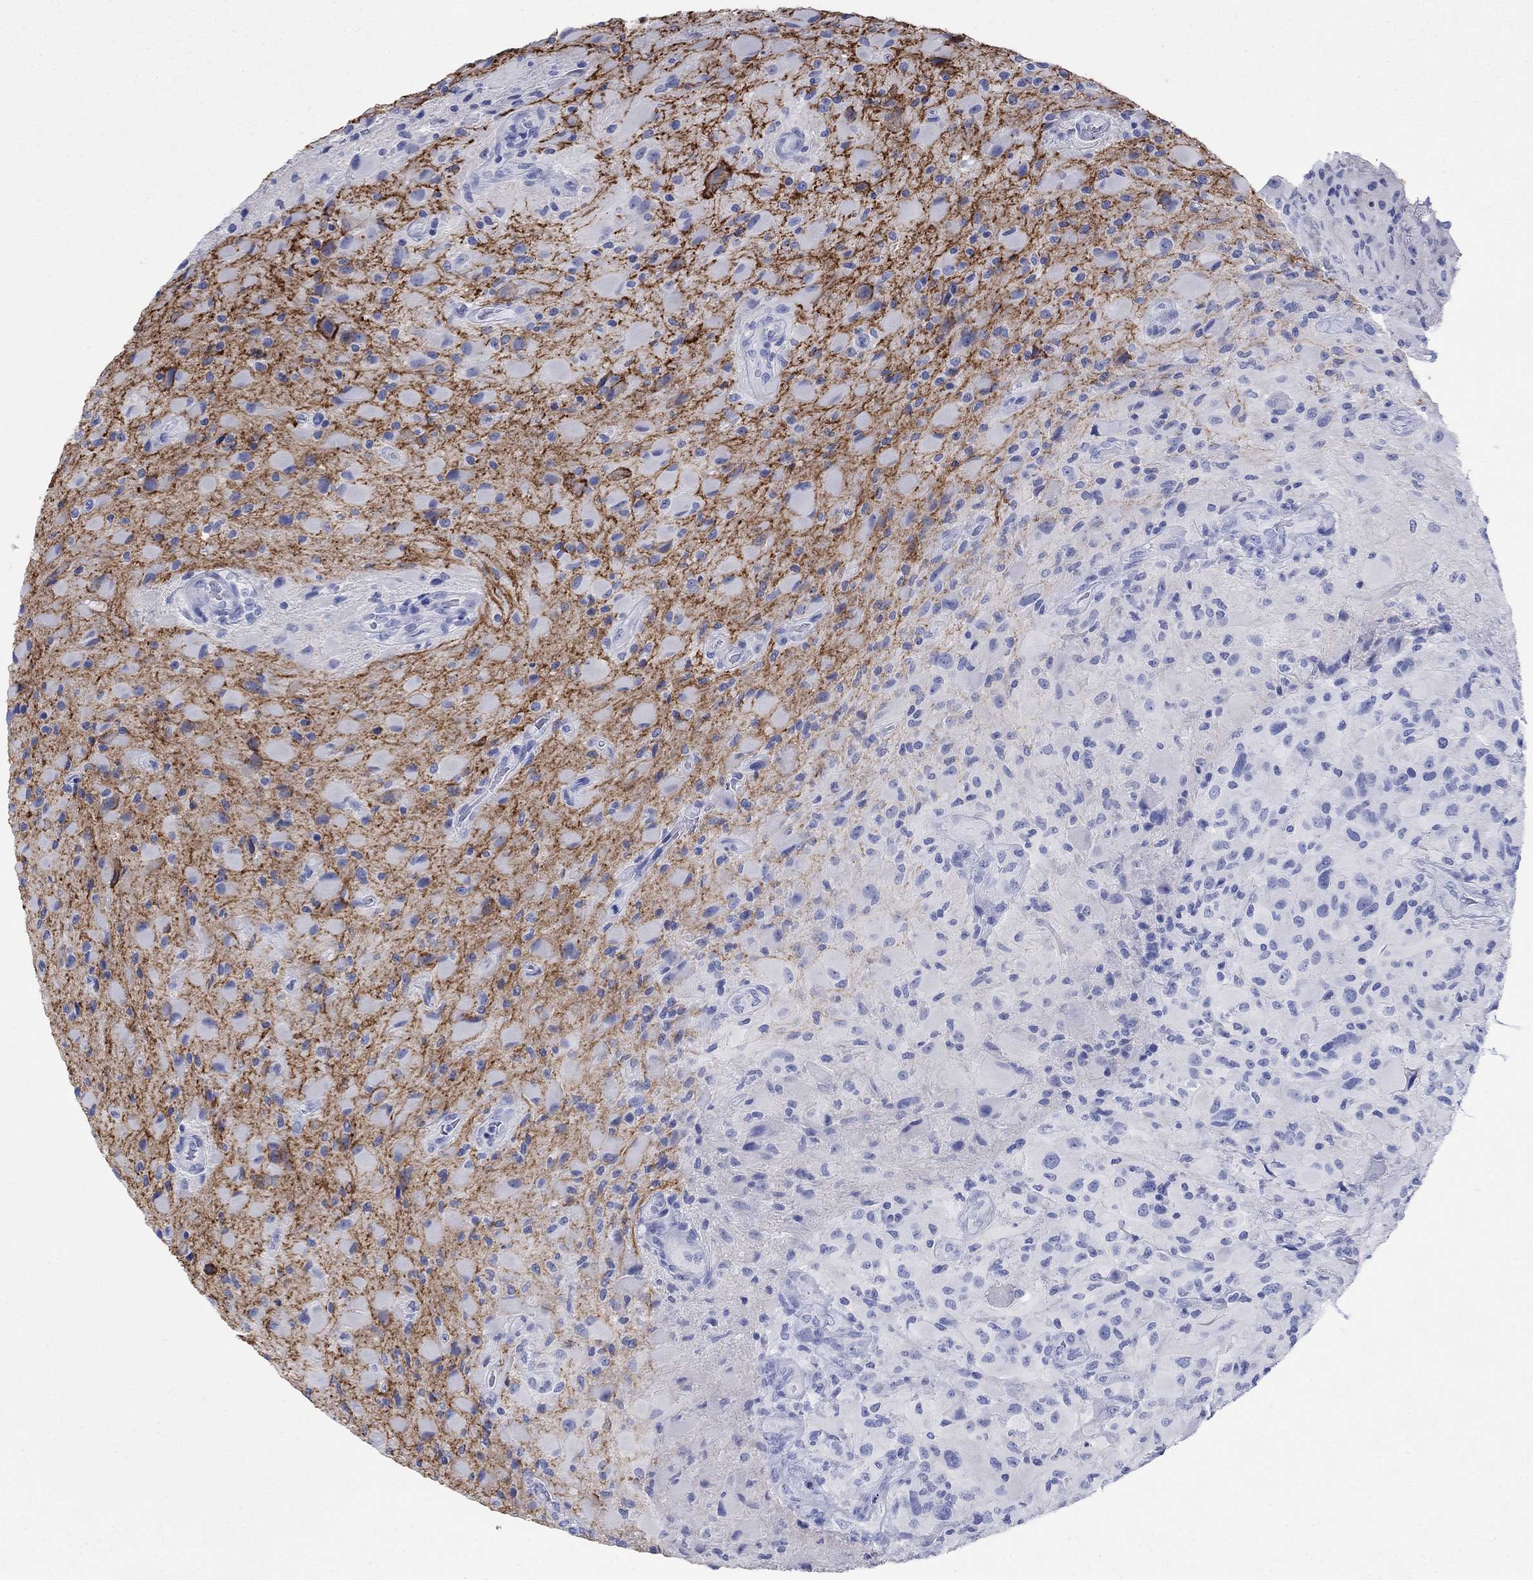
{"staining": {"intensity": "negative", "quantity": "none", "location": "none"}, "tissue": "glioma", "cell_type": "Tumor cells", "image_type": "cancer", "snomed": [{"axis": "morphology", "description": "Glioma, malignant, High grade"}, {"axis": "topography", "description": "Cerebral cortex"}], "caption": "High magnification brightfield microscopy of malignant glioma (high-grade) stained with DAB (brown) and counterstained with hematoxylin (blue): tumor cells show no significant staining.", "gene": "ATP1B1", "patient": {"sex": "male", "age": 35}}